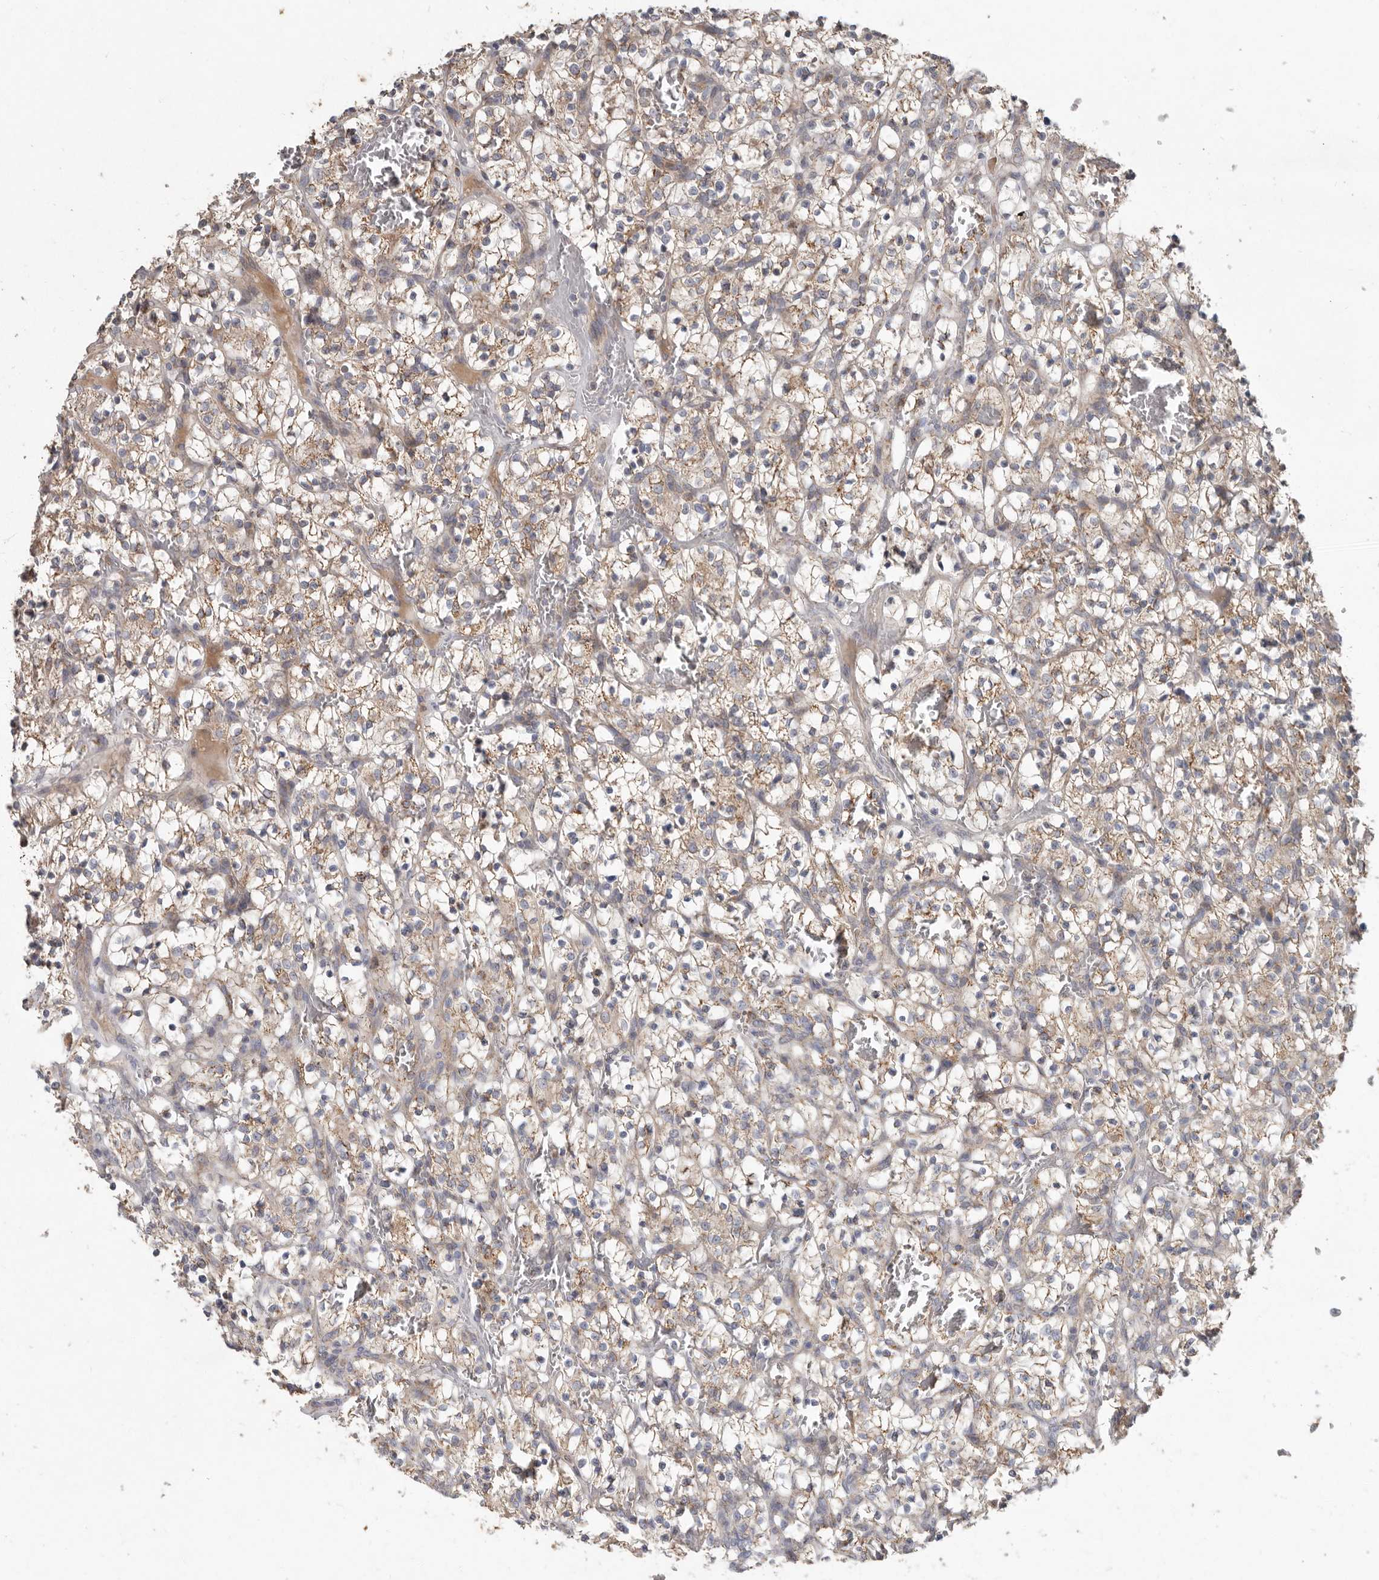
{"staining": {"intensity": "weak", "quantity": ">75%", "location": "cytoplasmic/membranous"}, "tissue": "renal cancer", "cell_type": "Tumor cells", "image_type": "cancer", "snomed": [{"axis": "morphology", "description": "Adenocarcinoma, NOS"}, {"axis": "topography", "description": "Kidney"}], "caption": "This is an image of immunohistochemistry staining of renal adenocarcinoma, which shows weak positivity in the cytoplasmic/membranous of tumor cells.", "gene": "KIF26B", "patient": {"sex": "female", "age": 57}}